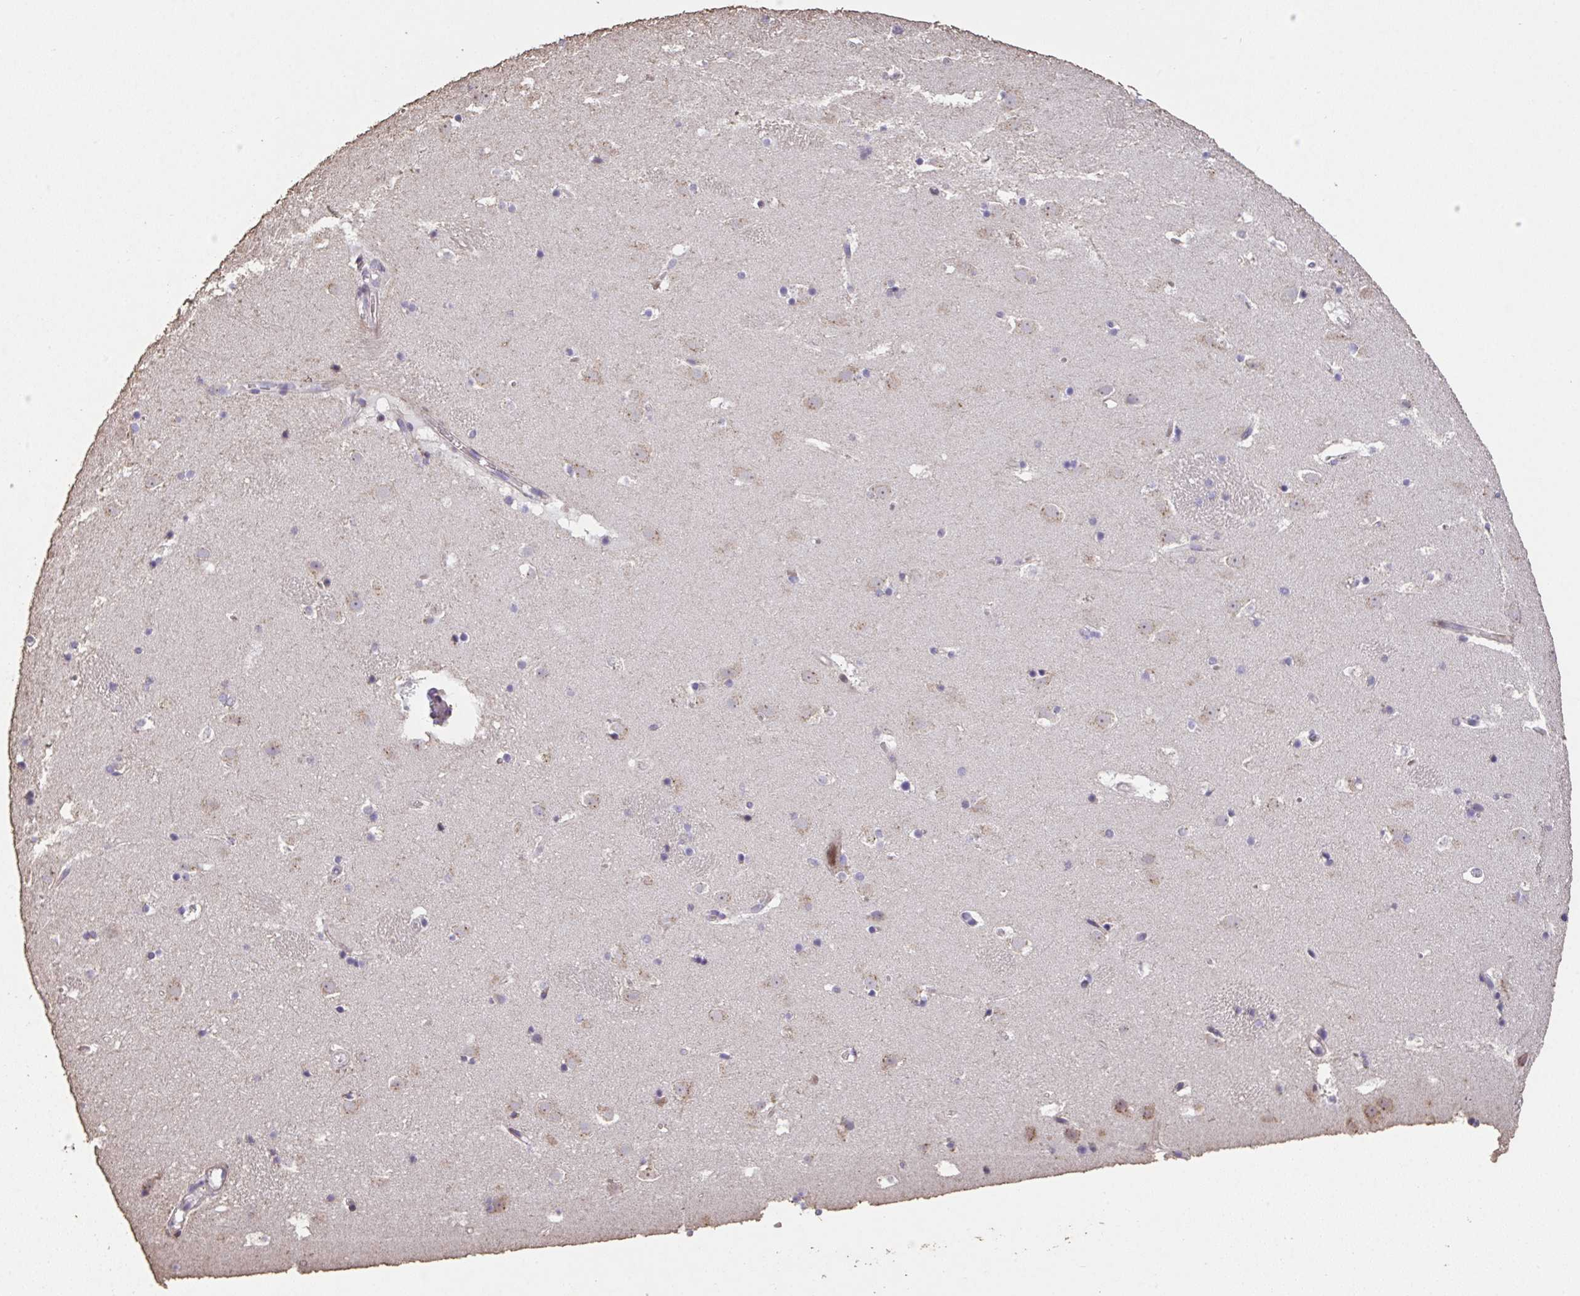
{"staining": {"intensity": "negative", "quantity": "none", "location": "none"}, "tissue": "caudate", "cell_type": "Glial cells", "image_type": "normal", "snomed": [{"axis": "morphology", "description": "Normal tissue, NOS"}, {"axis": "topography", "description": "Lateral ventricle wall"}], "caption": "The micrograph shows no staining of glial cells in unremarkable caudate. Nuclei are stained in blue.", "gene": "RUNDC3B", "patient": {"sex": "male", "age": 37}}